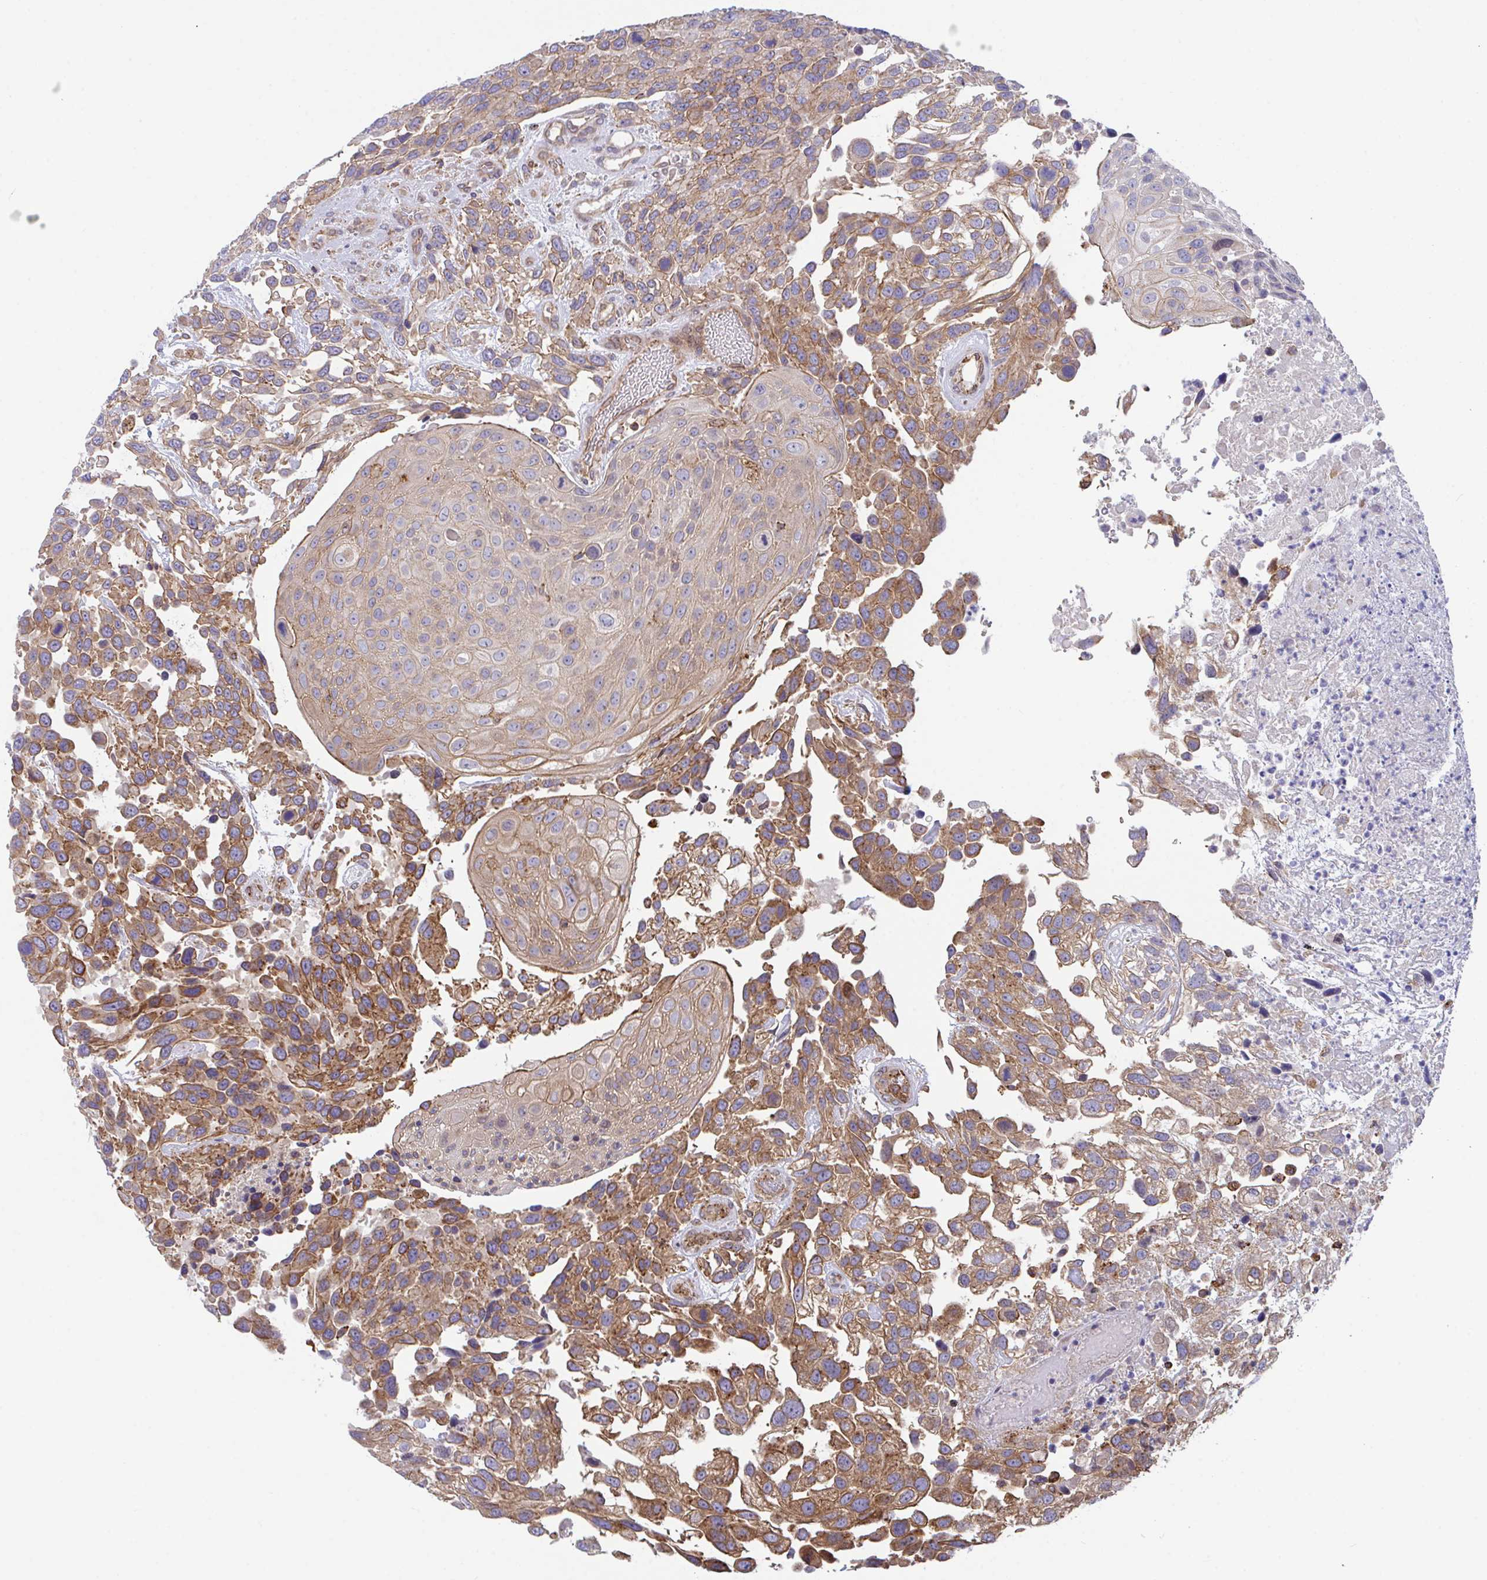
{"staining": {"intensity": "moderate", "quantity": ">75%", "location": "cytoplasmic/membranous"}, "tissue": "urothelial cancer", "cell_type": "Tumor cells", "image_type": "cancer", "snomed": [{"axis": "morphology", "description": "Urothelial carcinoma, High grade"}, {"axis": "topography", "description": "Urinary bladder"}], "caption": "Approximately >75% of tumor cells in human urothelial cancer exhibit moderate cytoplasmic/membranous protein positivity as visualized by brown immunohistochemical staining.", "gene": "ZBED3", "patient": {"sex": "female", "age": 70}}